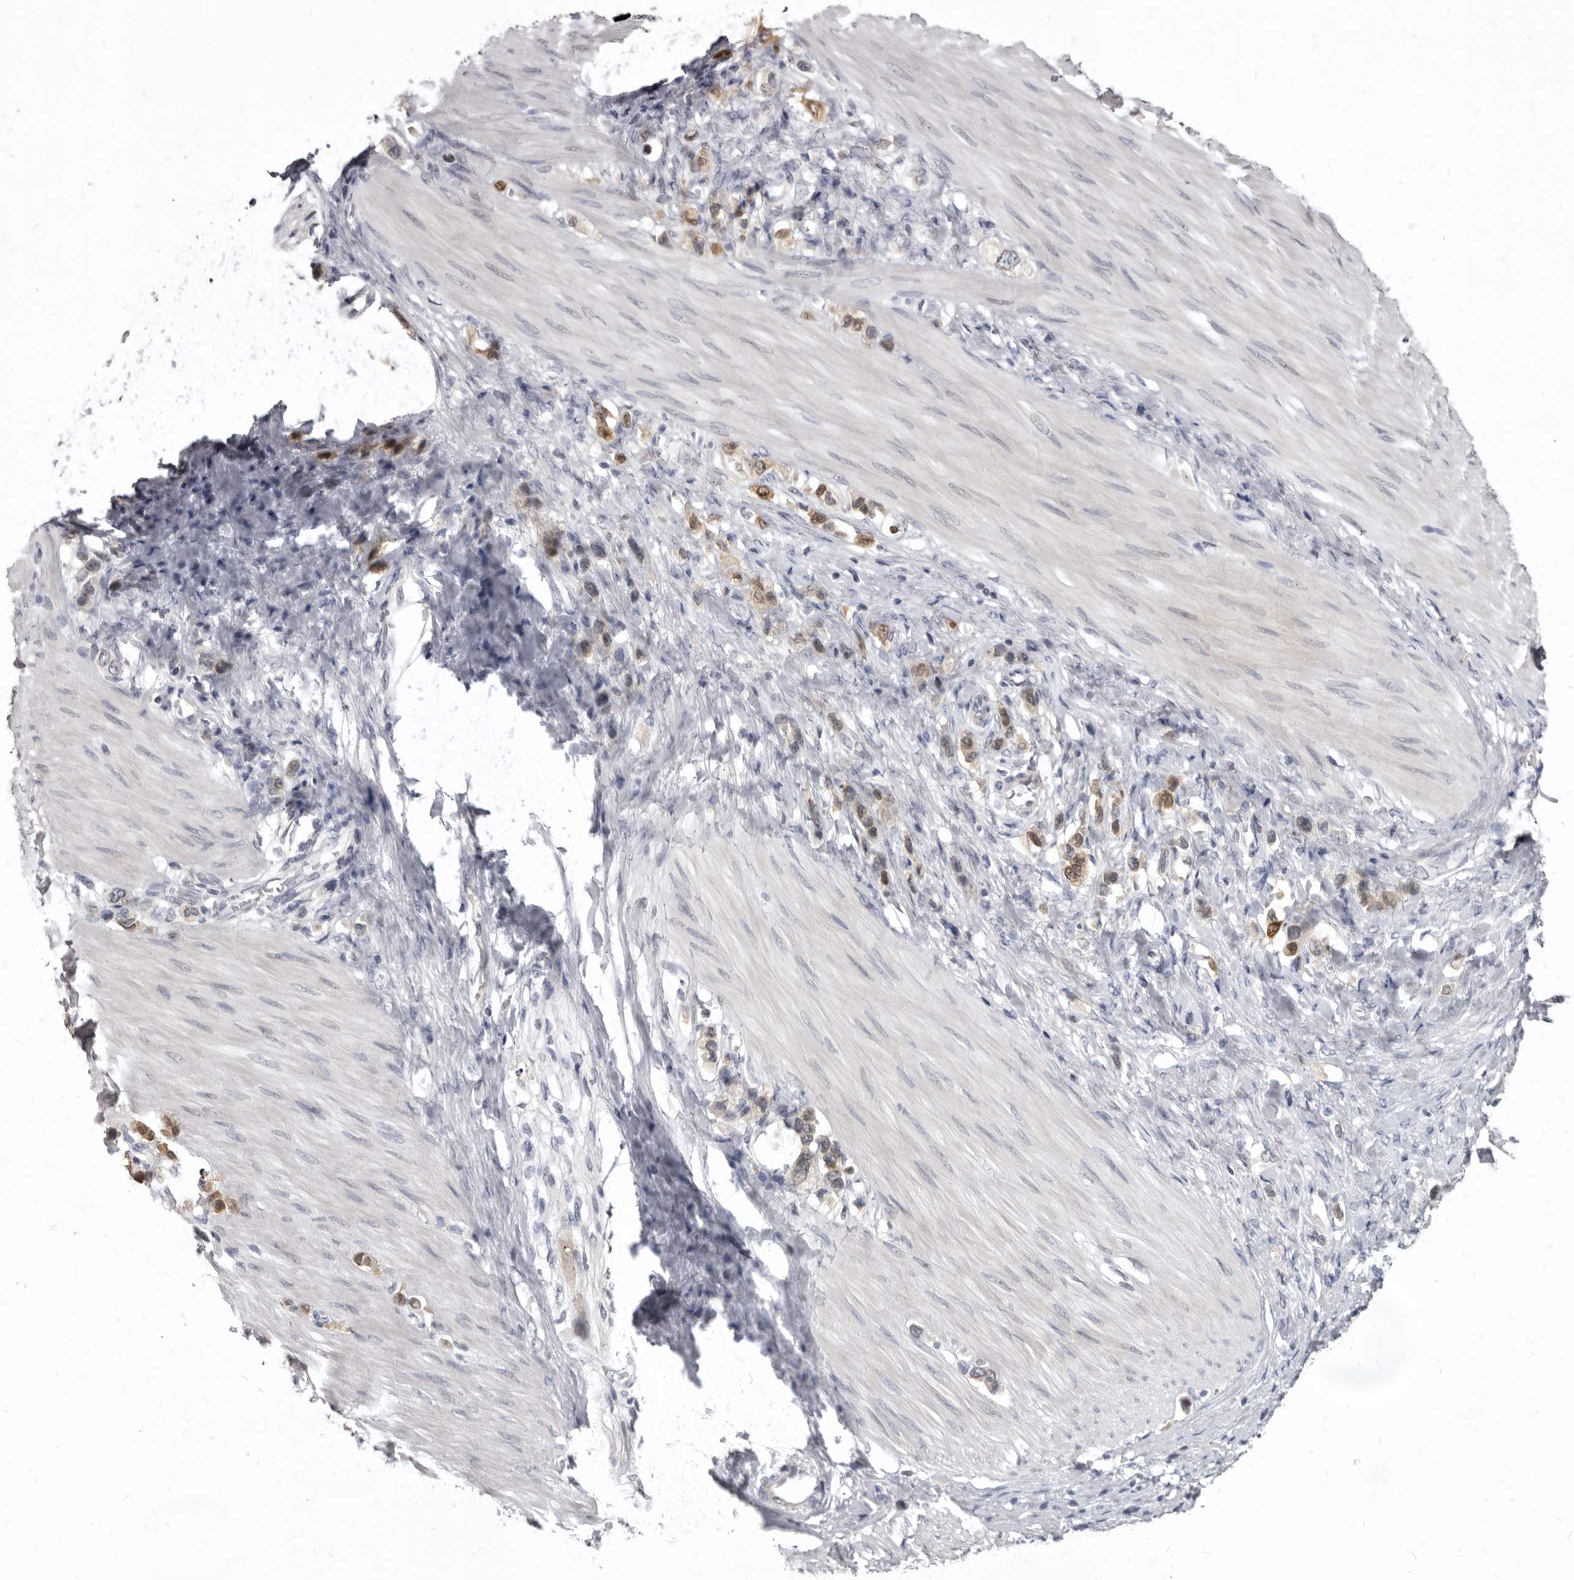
{"staining": {"intensity": "moderate", "quantity": "<25%", "location": "cytoplasmic/membranous"}, "tissue": "stomach cancer", "cell_type": "Tumor cells", "image_type": "cancer", "snomed": [{"axis": "morphology", "description": "Adenocarcinoma, NOS"}, {"axis": "topography", "description": "Stomach"}], "caption": "Tumor cells display moderate cytoplasmic/membranous positivity in about <25% of cells in stomach cancer. The staining is performed using DAB (3,3'-diaminobenzidine) brown chromogen to label protein expression. The nuclei are counter-stained blue using hematoxylin.", "gene": "SULT1E1", "patient": {"sex": "female", "age": 65}}